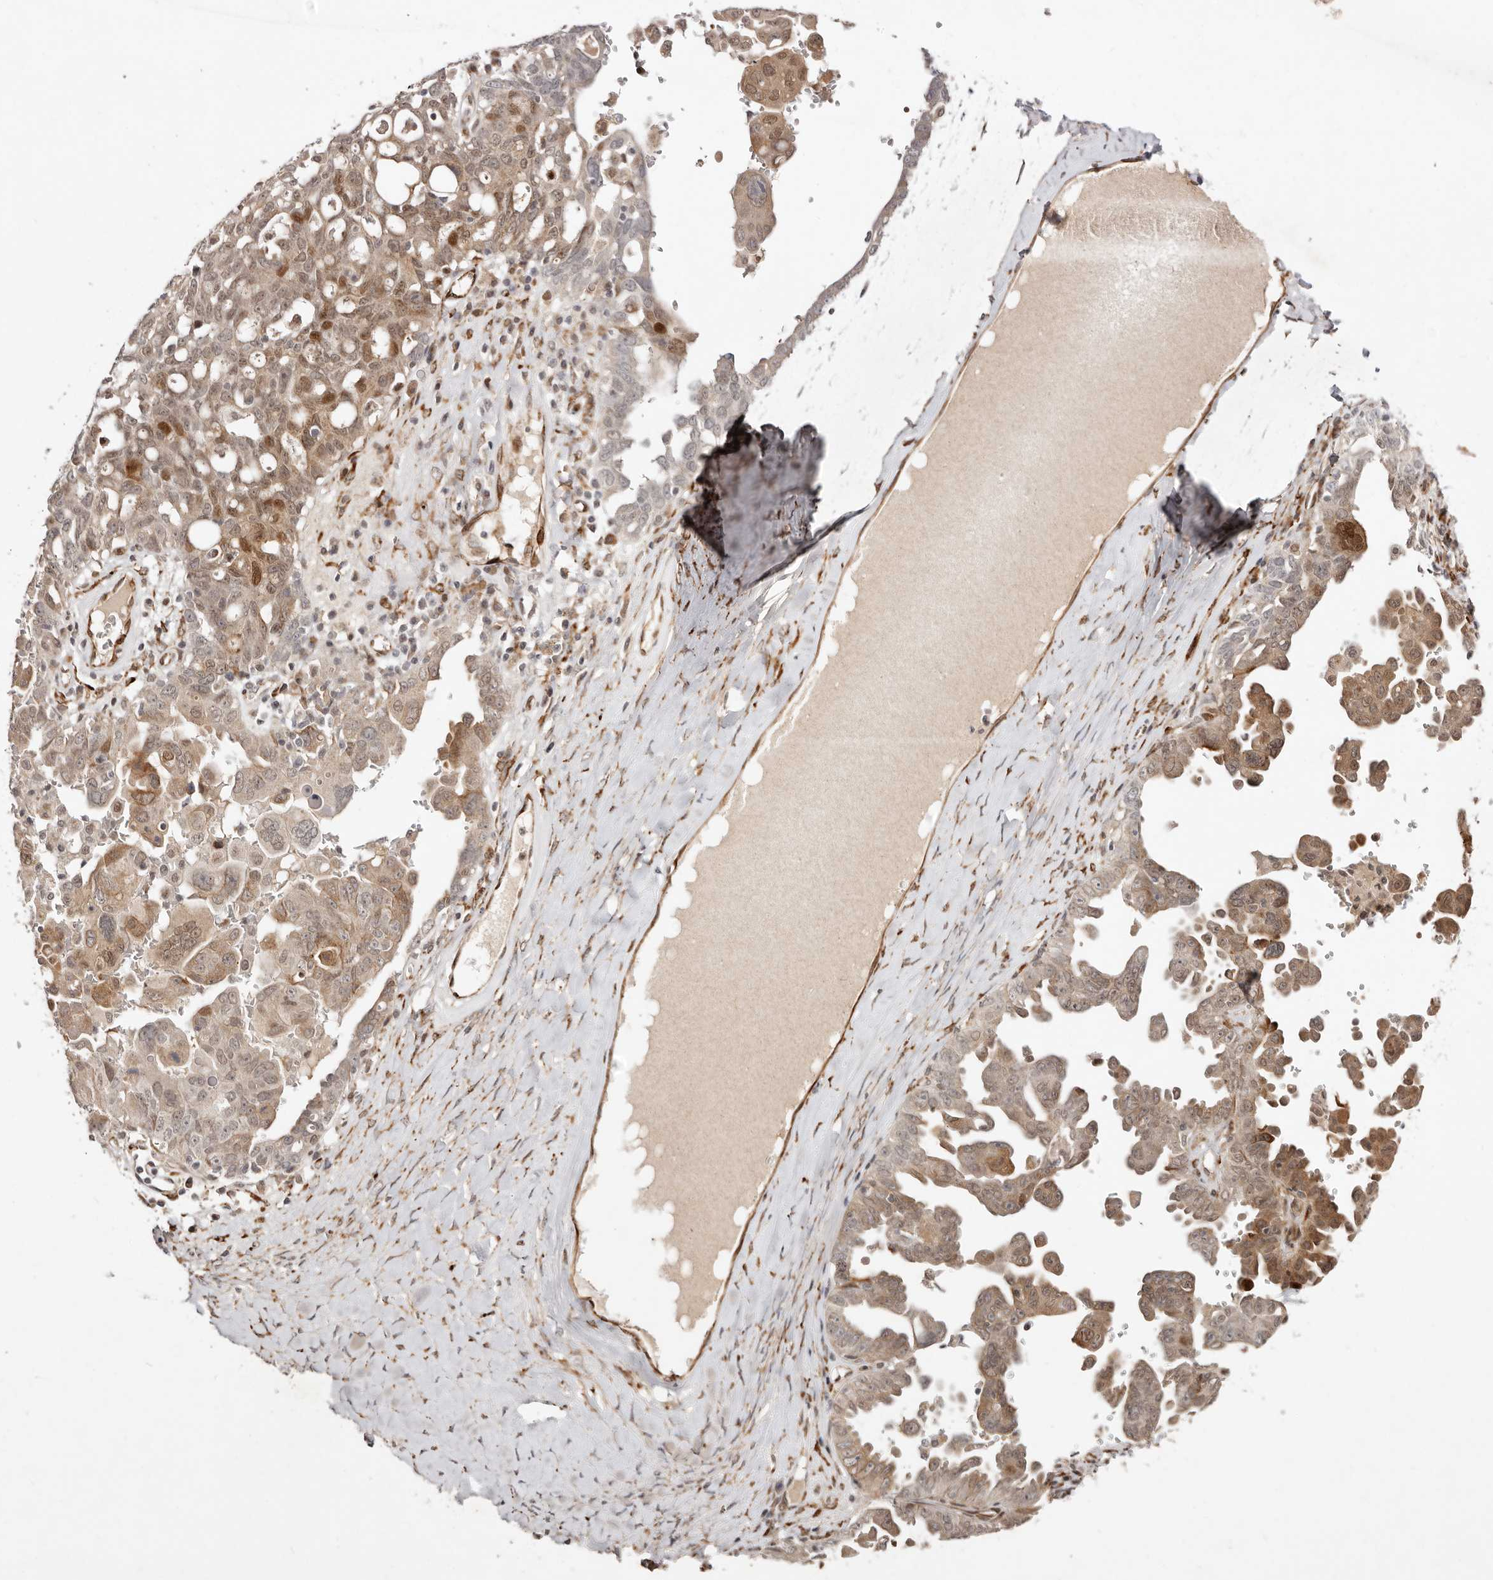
{"staining": {"intensity": "moderate", "quantity": ">75%", "location": "cytoplasmic/membranous,nuclear"}, "tissue": "ovarian cancer", "cell_type": "Tumor cells", "image_type": "cancer", "snomed": [{"axis": "morphology", "description": "Carcinoma, endometroid"}, {"axis": "topography", "description": "Ovary"}], "caption": "A brown stain shows moderate cytoplasmic/membranous and nuclear staining of a protein in human endometroid carcinoma (ovarian) tumor cells.", "gene": "BCL2L15", "patient": {"sex": "female", "age": 62}}